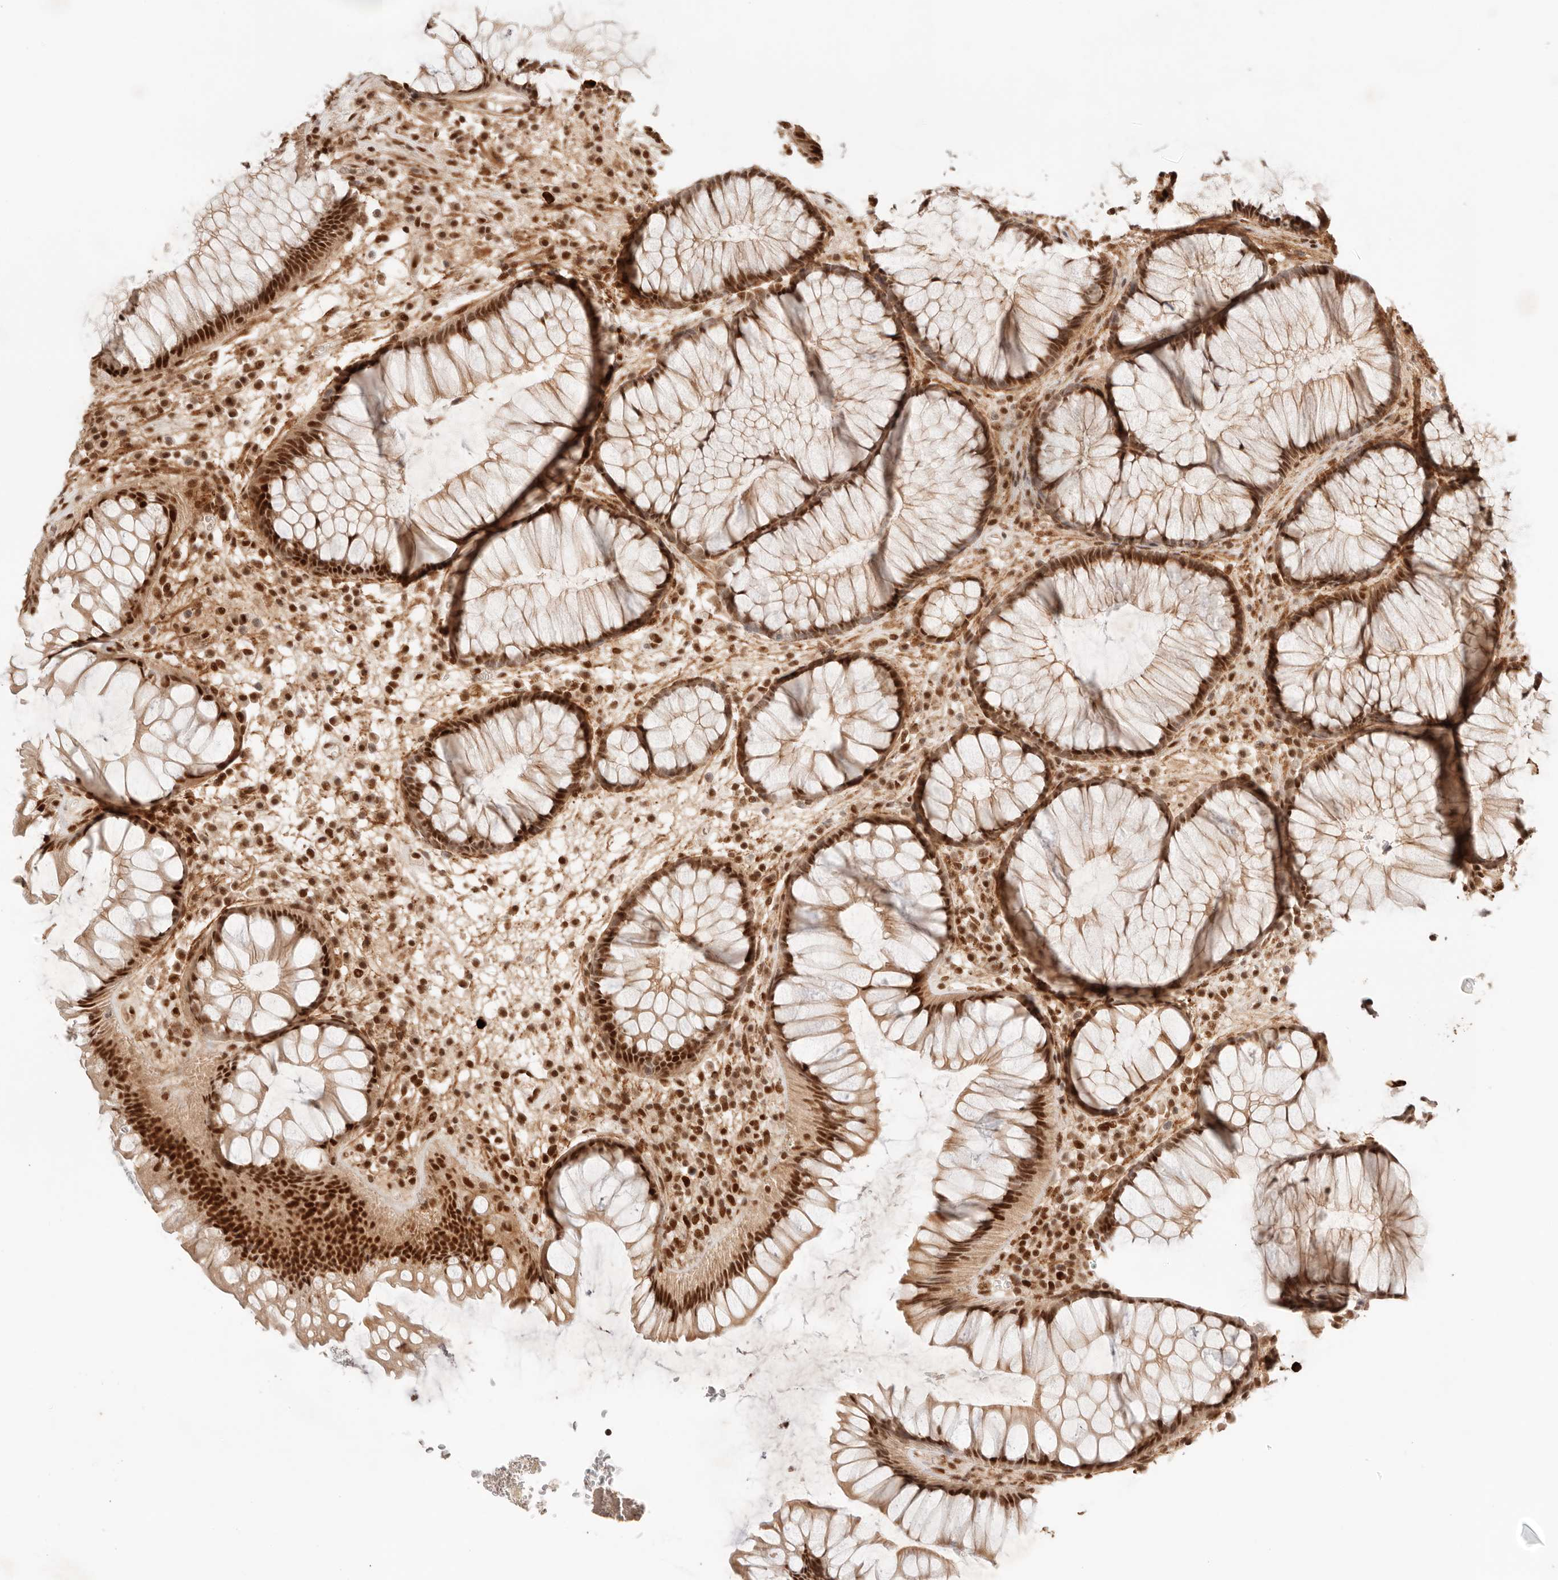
{"staining": {"intensity": "strong", "quantity": ">75%", "location": "nuclear"}, "tissue": "rectum", "cell_type": "Glandular cells", "image_type": "normal", "snomed": [{"axis": "morphology", "description": "Normal tissue, NOS"}, {"axis": "topography", "description": "Rectum"}], "caption": "This micrograph demonstrates IHC staining of normal human rectum, with high strong nuclear expression in about >75% of glandular cells.", "gene": "GTF2E2", "patient": {"sex": "male", "age": 51}}